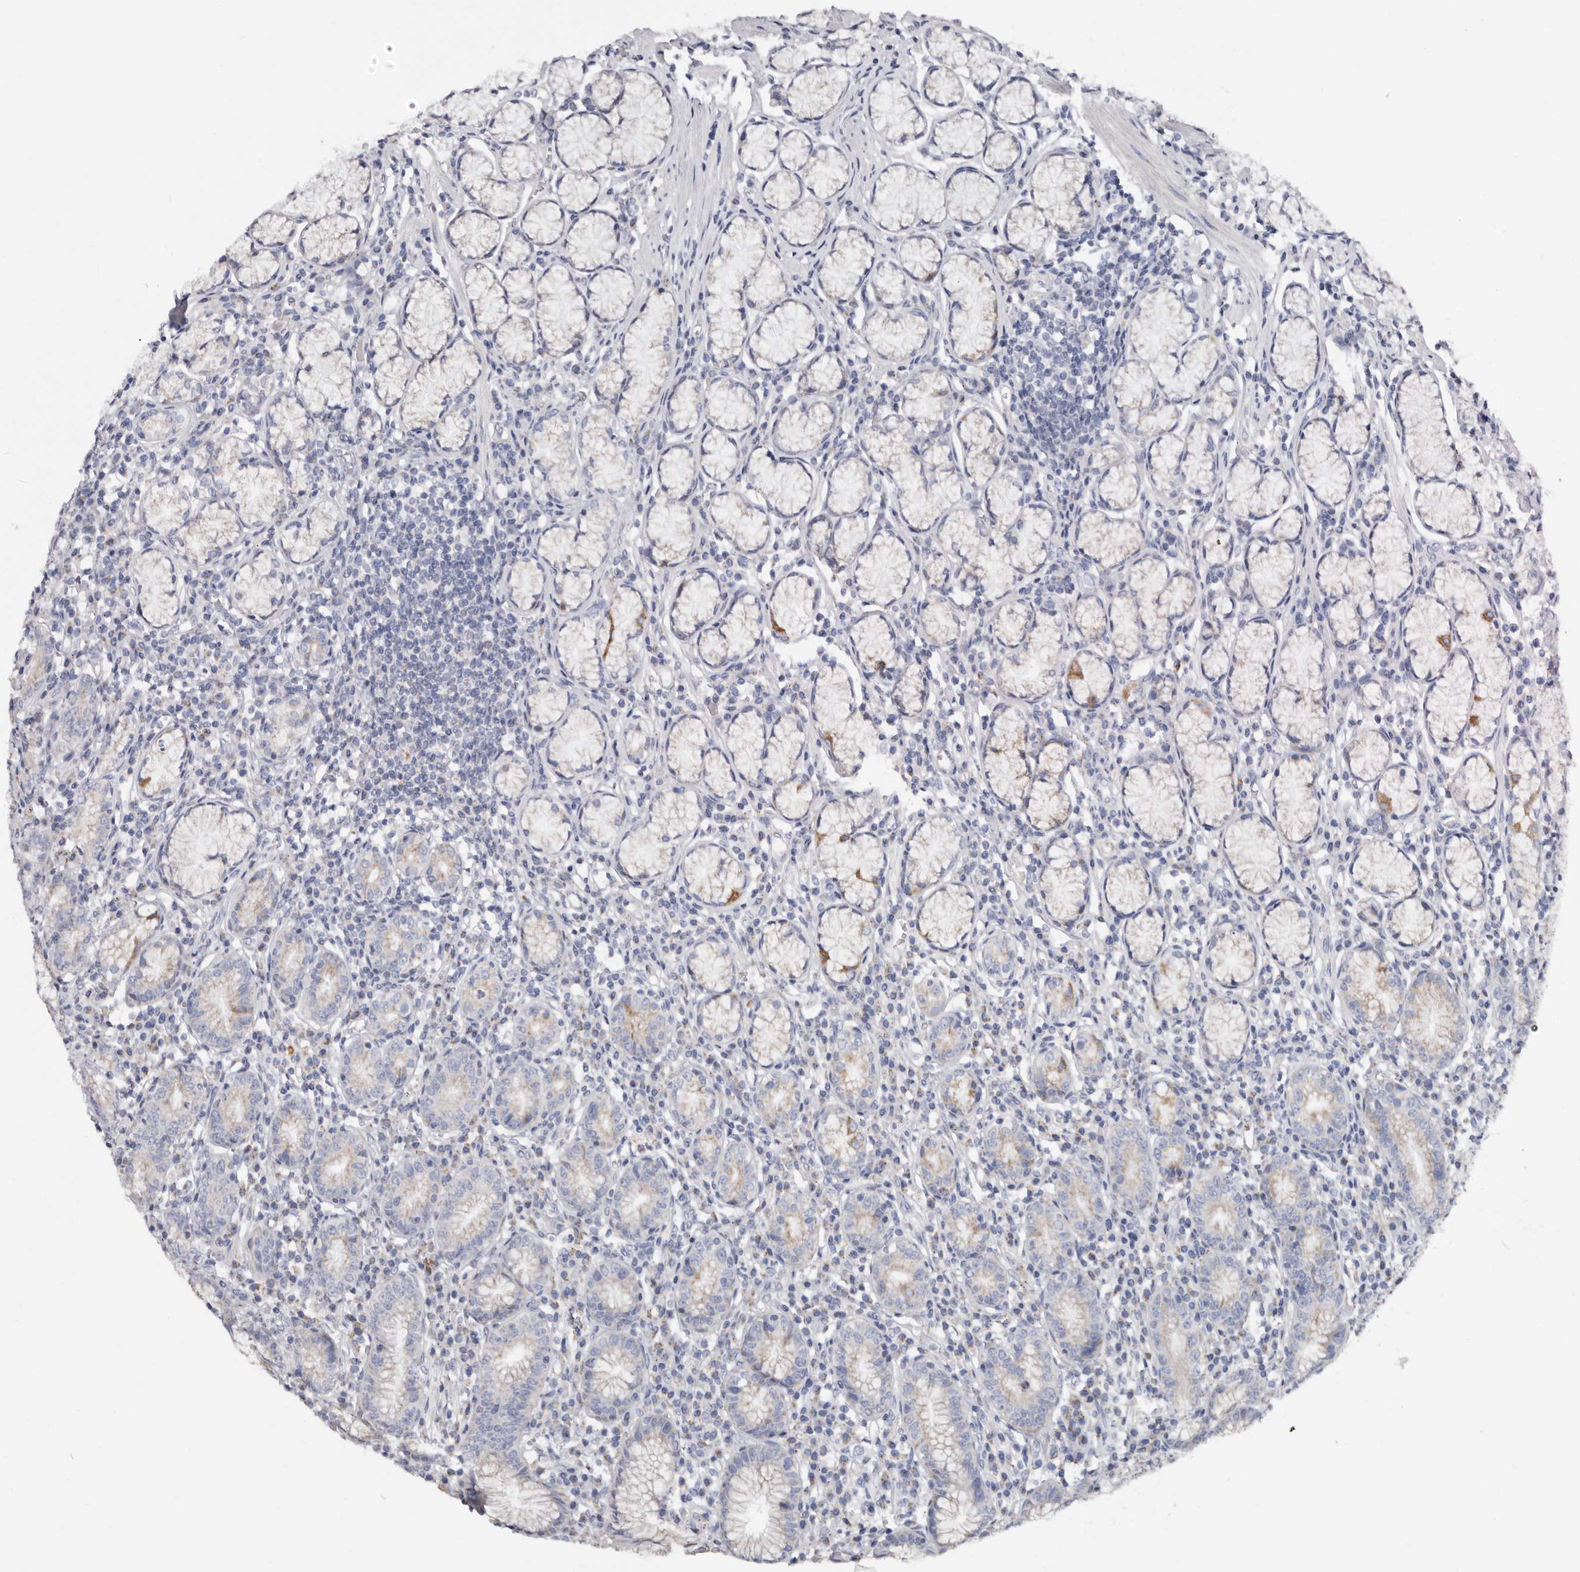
{"staining": {"intensity": "moderate", "quantity": "<25%", "location": "cytoplasmic/membranous"}, "tissue": "stomach", "cell_type": "Glandular cells", "image_type": "normal", "snomed": [{"axis": "morphology", "description": "Normal tissue, NOS"}, {"axis": "topography", "description": "Stomach"}], "caption": "DAB (3,3'-diaminobenzidine) immunohistochemical staining of normal stomach shows moderate cytoplasmic/membranous protein positivity in approximately <25% of glandular cells.", "gene": "RSPO2", "patient": {"sex": "male", "age": 55}}